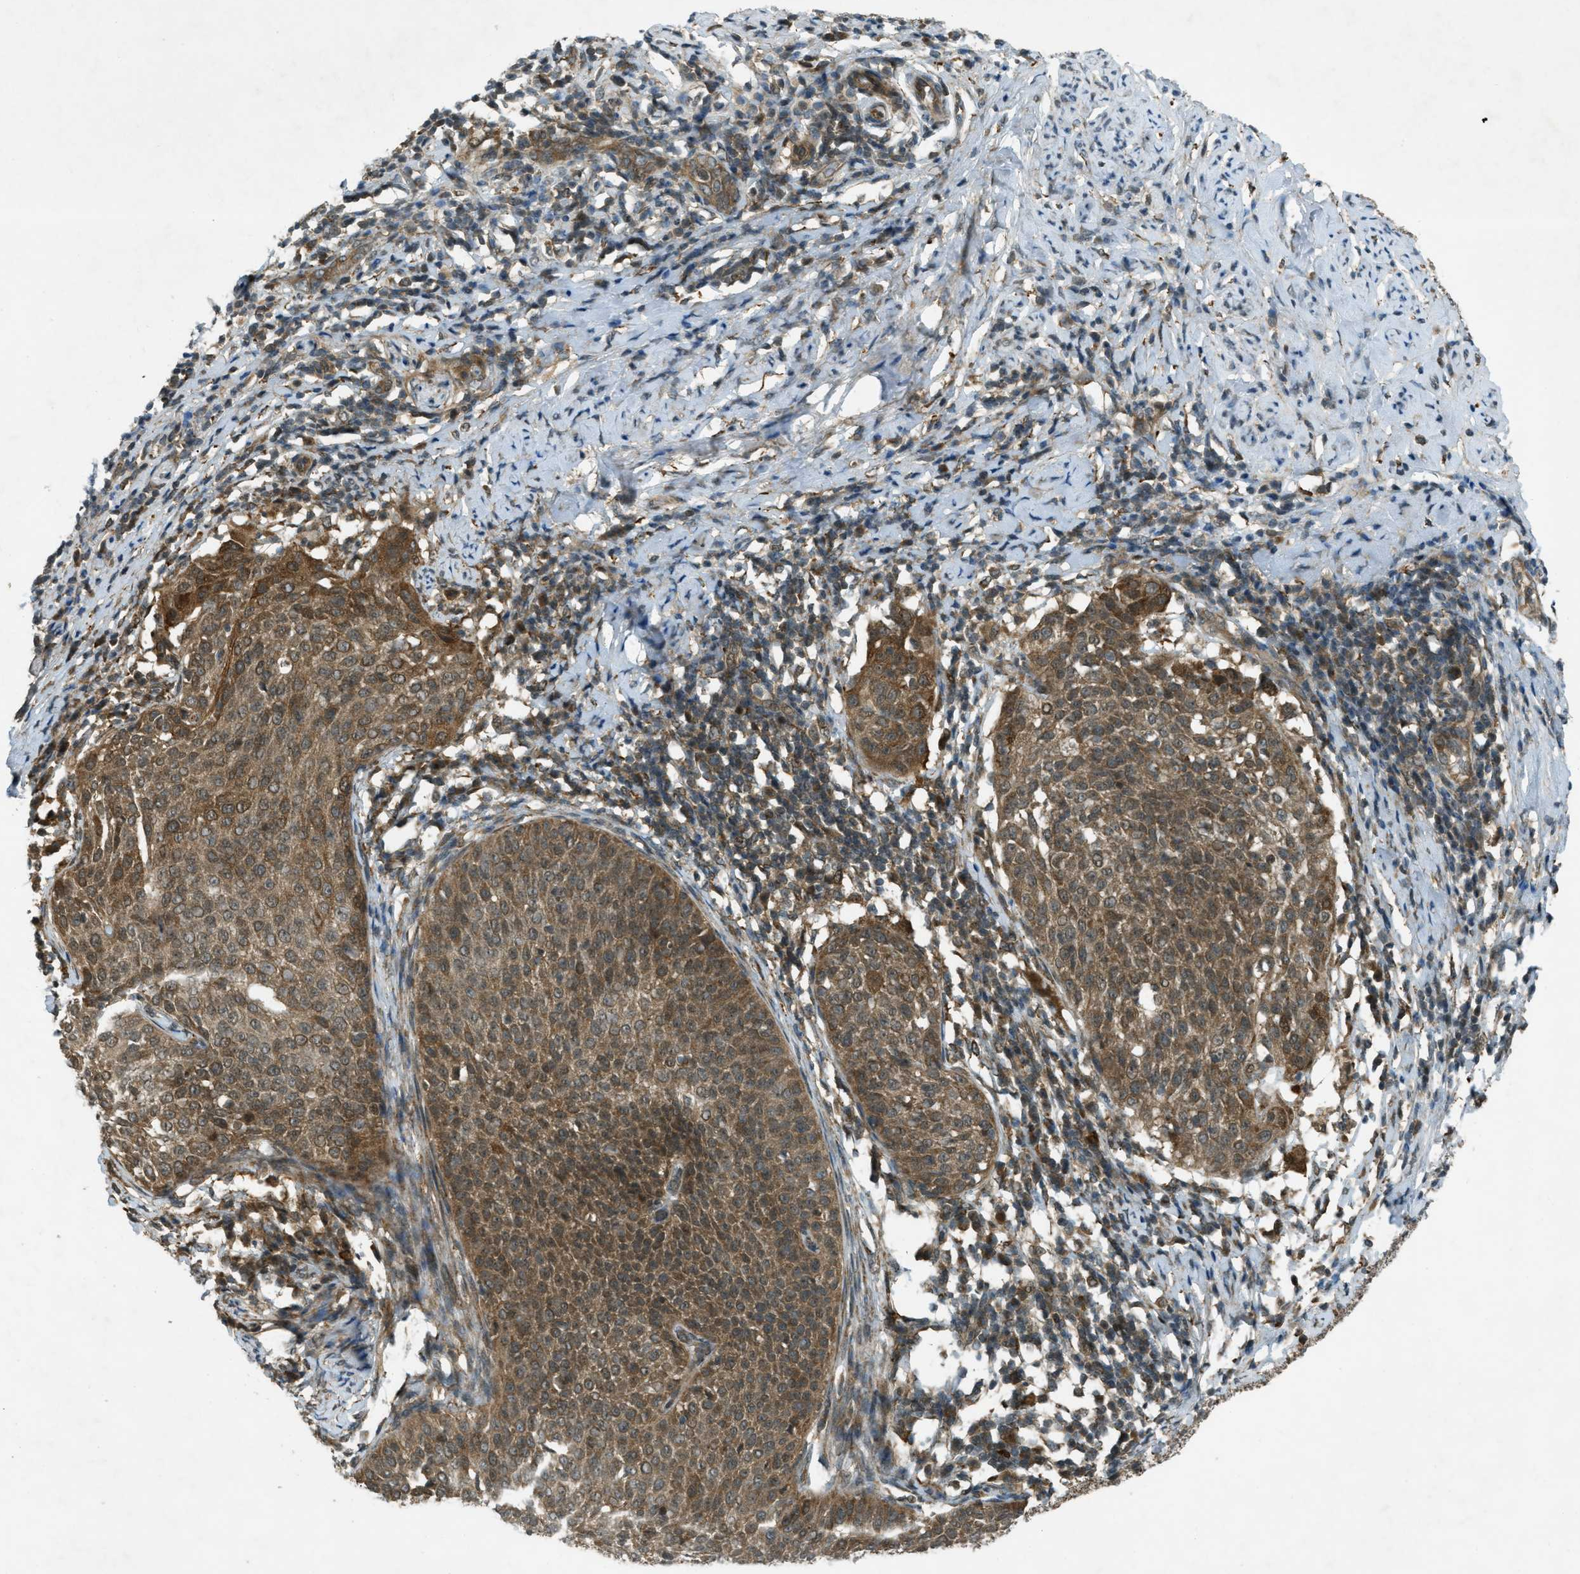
{"staining": {"intensity": "moderate", "quantity": ">75%", "location": "cytoplasmic/membranous"}, "tissue": "cervical cancer", "cell_type": "Tumor cells", "image_type": "cancer", "snomed": [{"axis": "morphology", "description": "Squamous cell carcinoma, NOS"}, {"axis": "topography", "description": "Cervix"}], "caption": "Immunohistochemical staining of human cervical squamous cell carcinoma exhibits moderate cytoplasmic/membranous protein positivity in approximately >75% of tumor cells.", "gene": "EIF2AK3", "patient": {"sex": "female", "age": 51}}